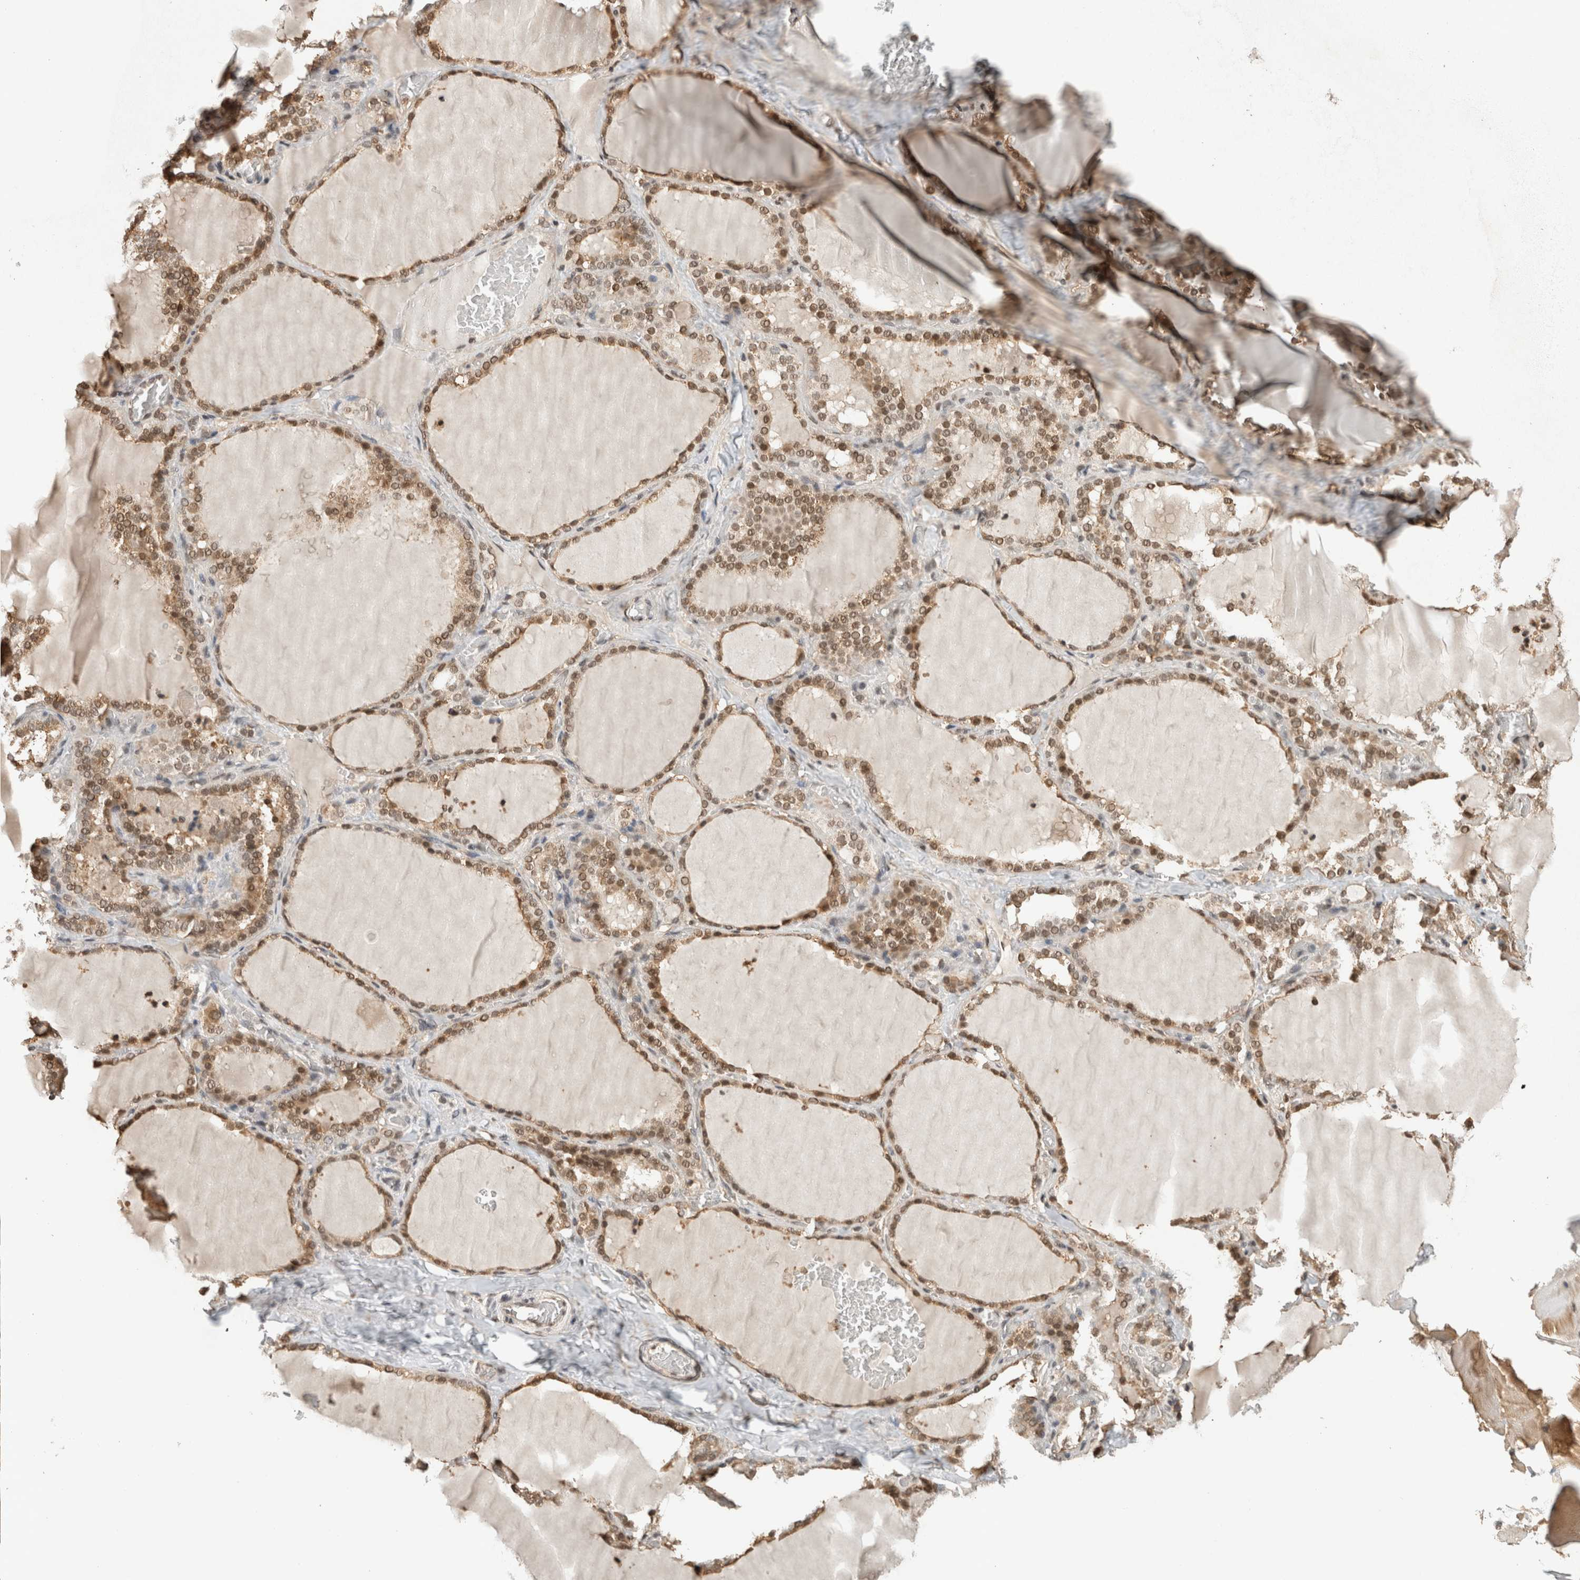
{"staining": {"intensity": "moderate", "quantity": ">75%", "location": "cytoplasmic/membranous,nuclear"}, "tissue": "thyroid gland", "cell_type": "Glandular cells", "image_type": "normal", "snomed": [{"axis": "morphology", "description": "Normal tissue, NOS"}, {"axis": "topography", "description": "Thyroid gland"}], "caption": "Immunohistochemistry of normal thyroid gland shows medium levels of moderate cytoplasmic/membranous,nuclear positivity in about >75% of glandular cells. (Stains: DAB (3,3'-diaminobenzidine) in brown, nuclei in blue, Microscopy: brightfield microscopy at high magnification).", "gene": "C1orf21", "patient": {"sex": "female", "age": 22}}